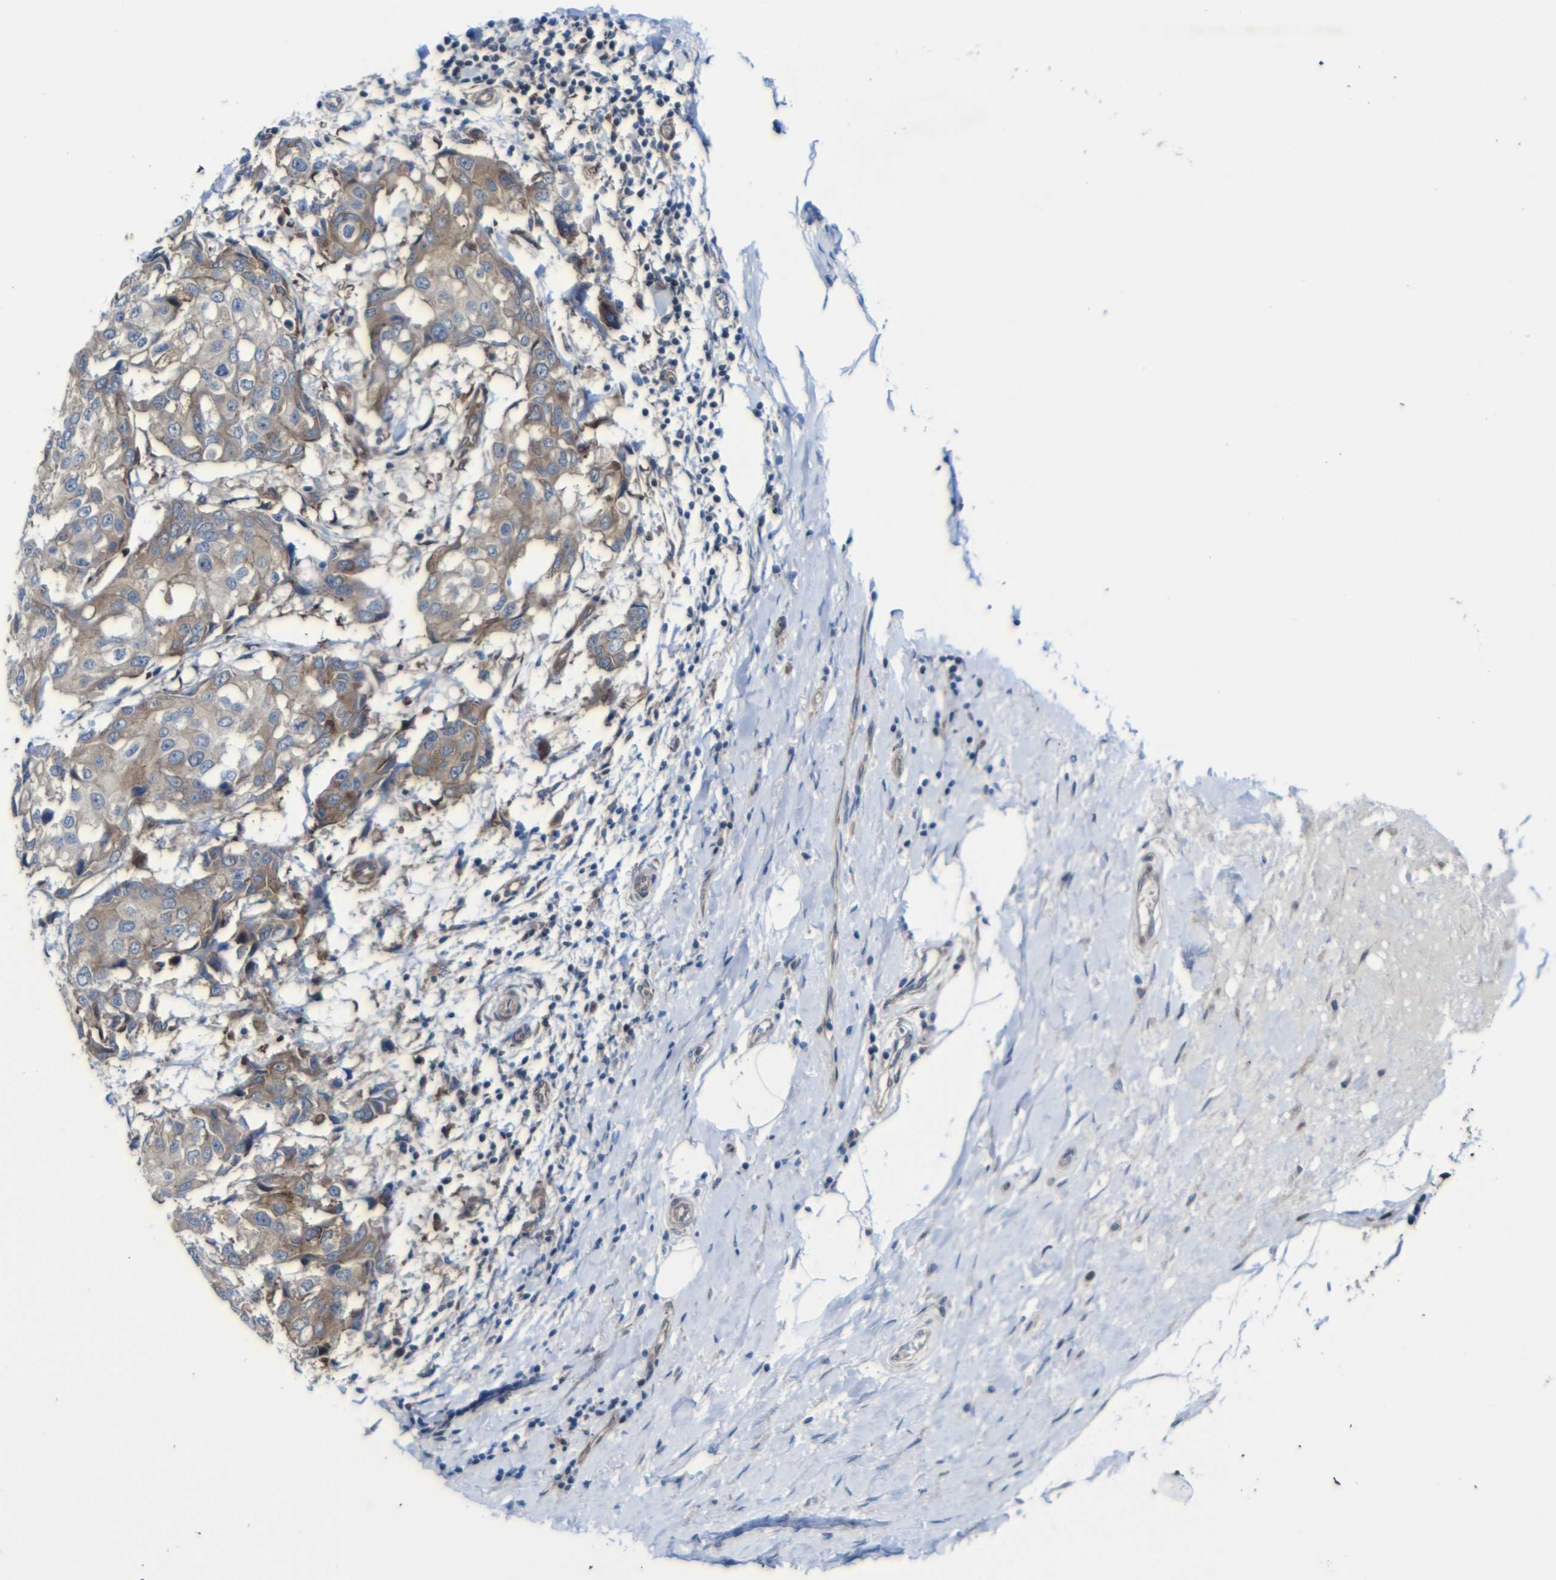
{"staining": {"intensity": "moderate", "quantity": "25%-75%", "location": "cytoplasmic/membranous"}, "tissue": "breast cancer", "cell_type": "Tumor cells", "image_type": "cancer", "snomed": [{"axis": "morphology", "description": "Duct carcinoma"}, {"axis": "topography", "description": "Breast"}], "caption": "A brown stain labels moderate cytoplasmic/membranous staining of a protein in breast invasive ductal carcinoma tumor cells. (Brightfield microscopy of DAB IHC at high magnification).", "gene": "PARP14", "patient": {"sex": "female", "age": 27}}